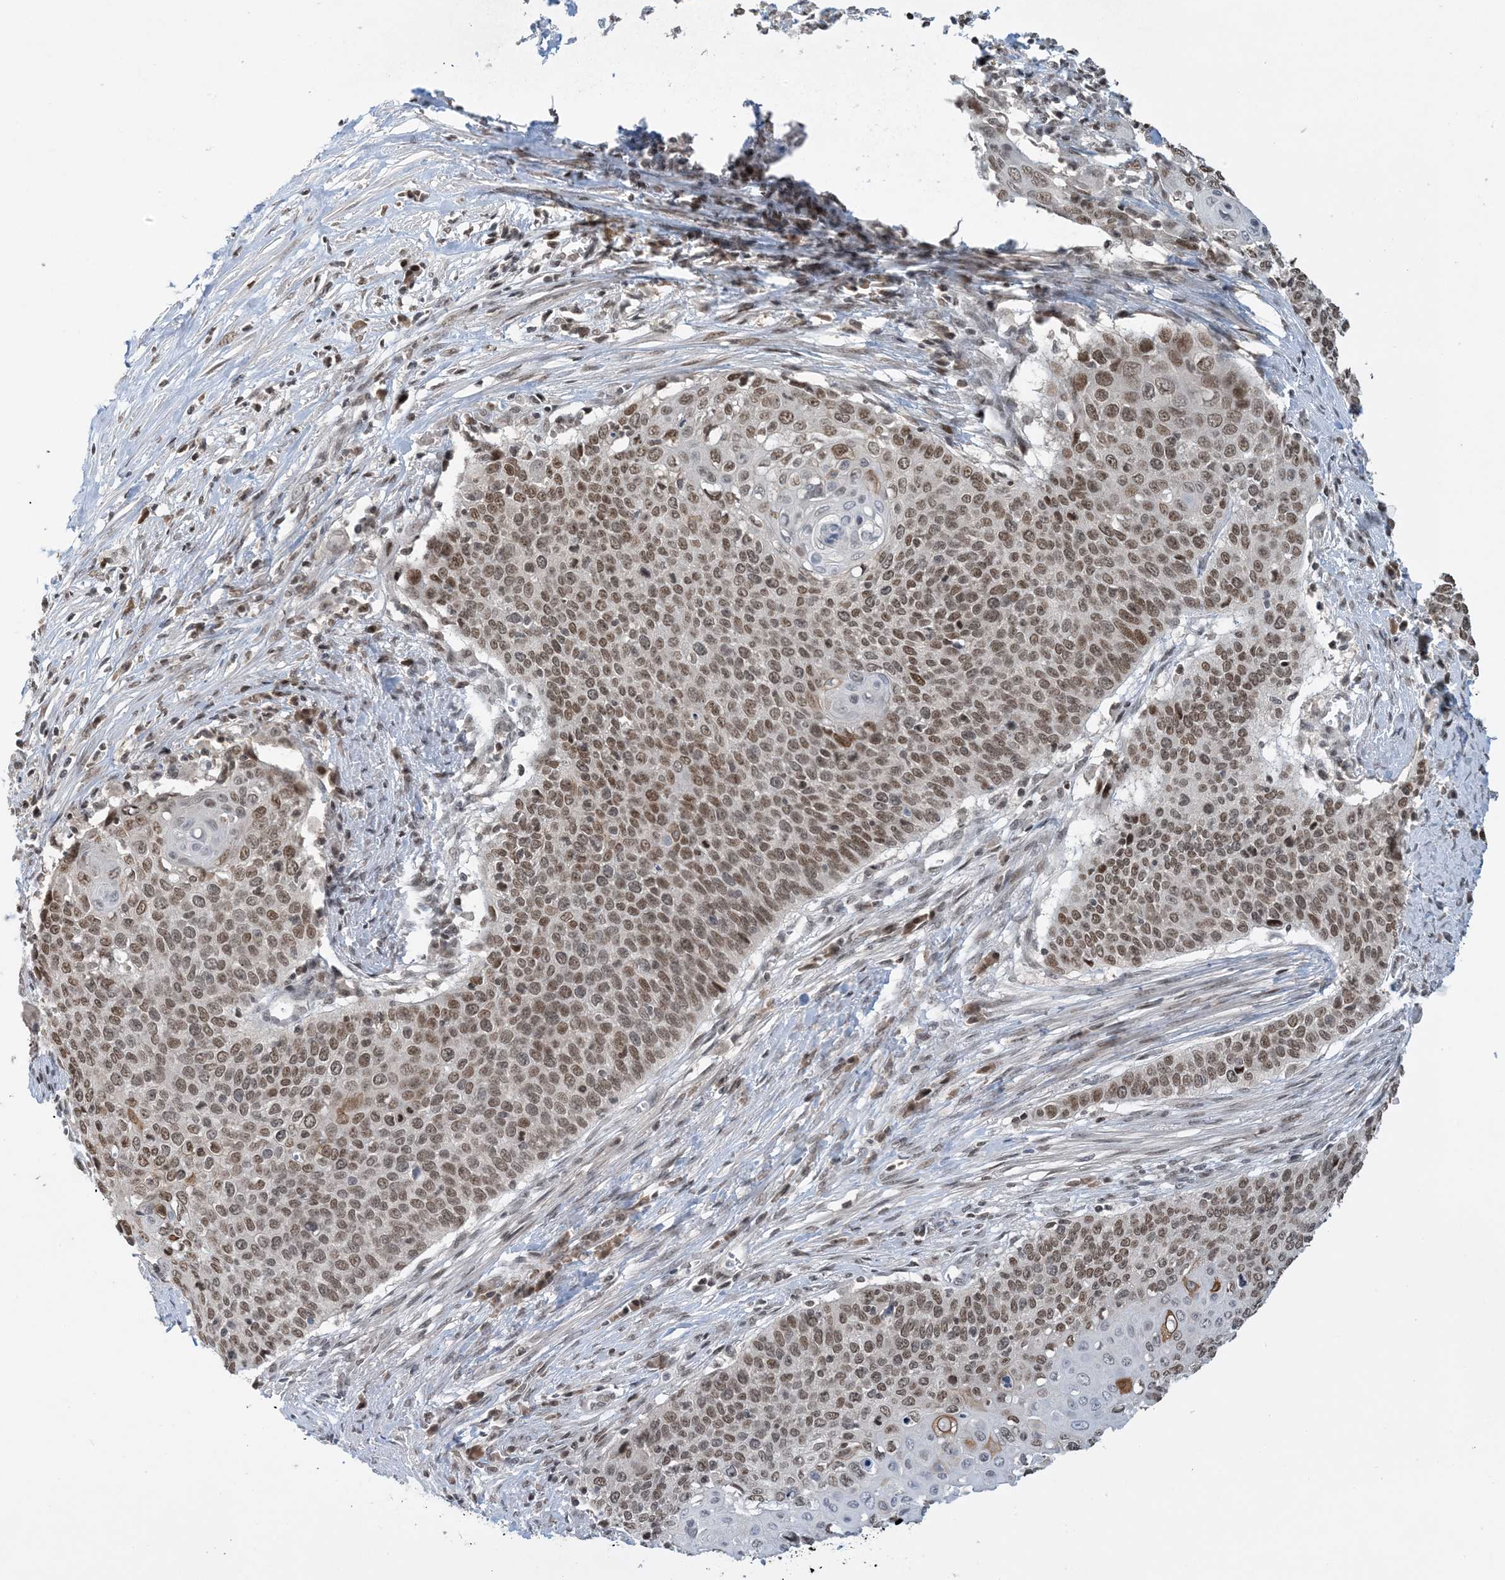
{"staining": {"intensity": "moderate", "quantity": ">75%", "location": "nuclear"}, "tissue": "cervical cancer", "cell_type": "Tumor cells", "image_type": "cancer", "snomed": [{"axis": "morphology", "description": "Squamous cell carcinoma, NOS"}, {"axis": "topography", "description": "Cervix"}], "caption": "Protein staining of cervical cancer tissue shows moderate nuclear staining in about >75% of tumor cells.", "gene": "ACYP2", "patient": {"sex": "female", "age": 39}}